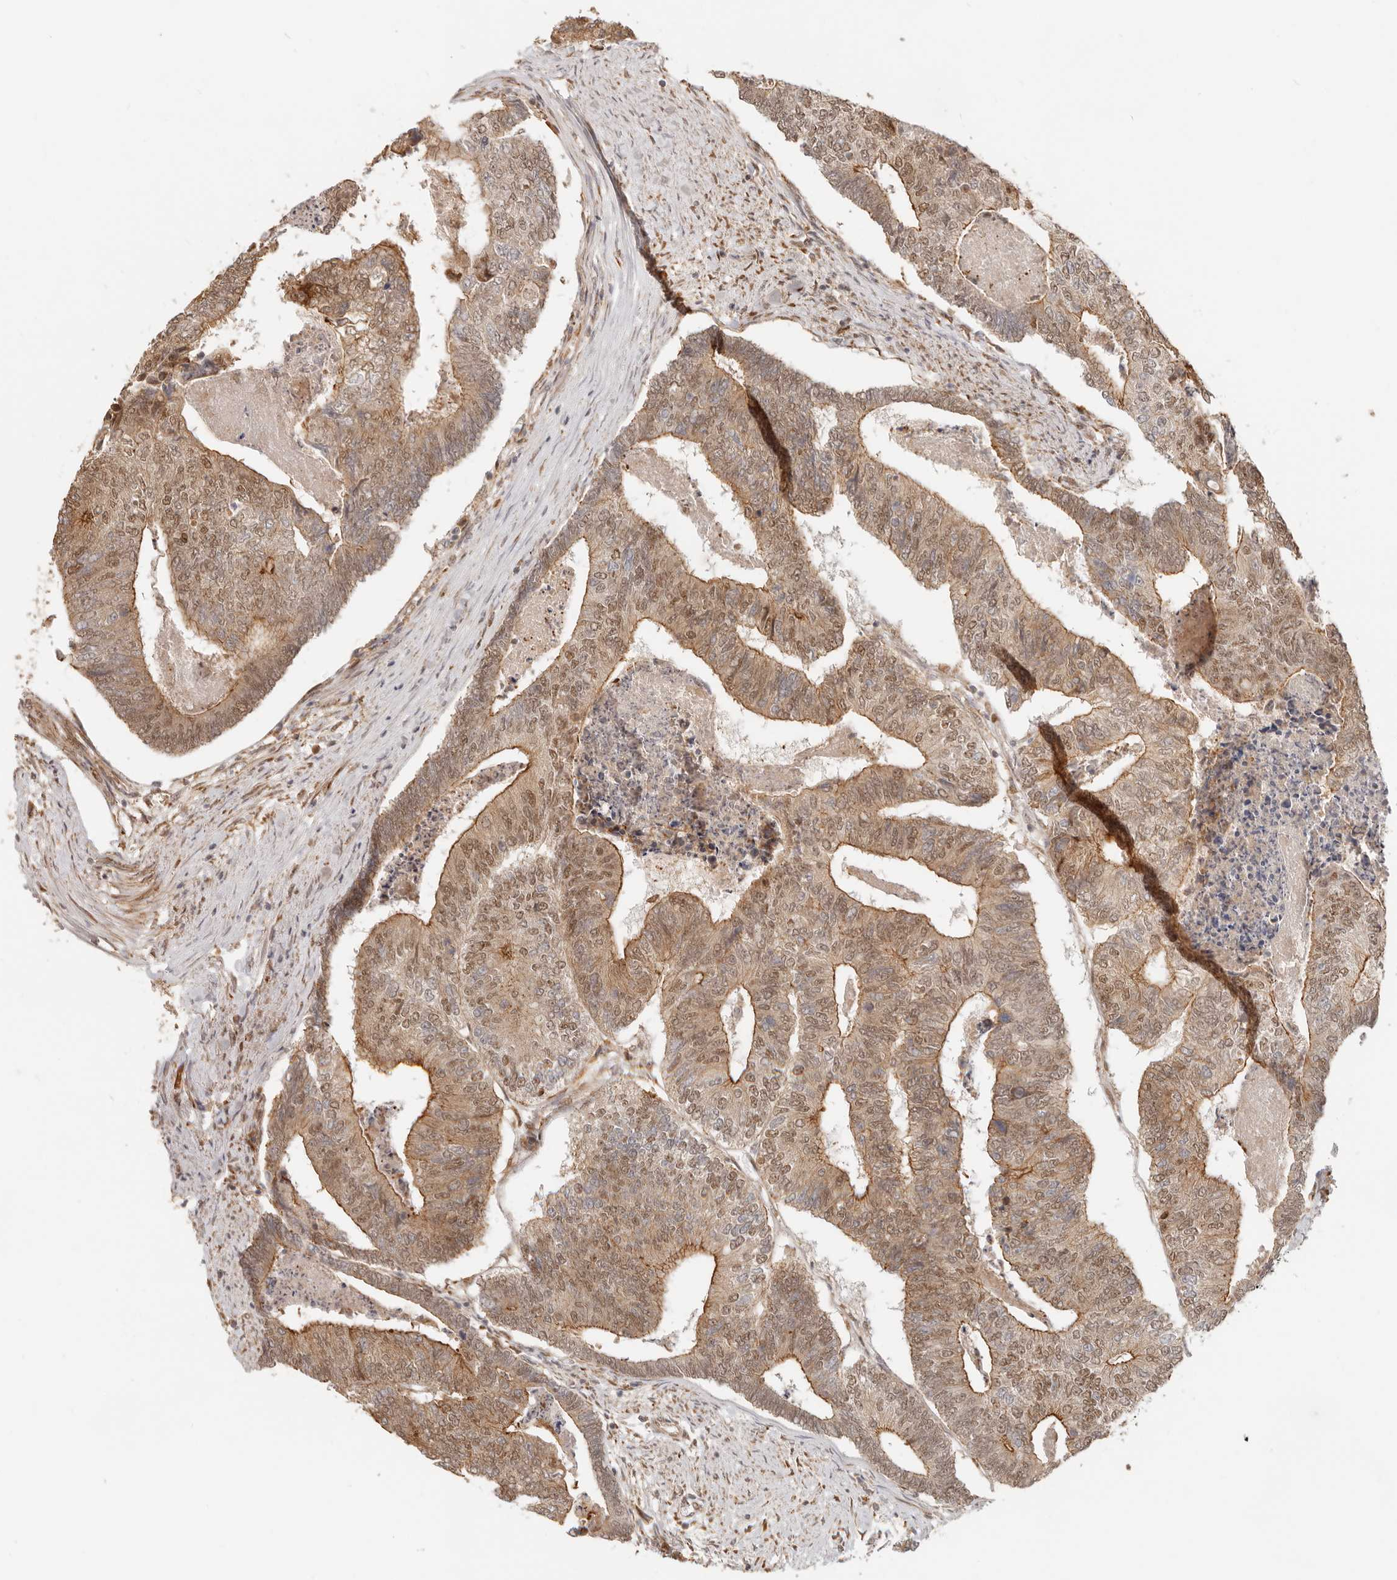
{"staining": {"intensity": "moderate", "quantity": ">75%", "location": "cytoplasmic/membranous,nuclear"}, "tissue": "colorectal cancer", "cell_type": "Tumor cells", "image_type": "cancer", "snomed": [{"axis": "morphology", "description": "Adenocarcinoma, NOS"}, {"axis": "topography", "description": "Colon"}], "caption": "Immunohistochemical staining of colorectal cancer displays medium levels of moderate cytoplasmic/membranous and nuclear protein expression in approximately >75% of tumor cells. The staining was performed using DAB to visualize the protein expression in brown, while the nuclei were stained in blue with hematoxylin (Magnification: 20x).", "gene": "TUFT1", "patient": {"sex": "female", "age": 67}}